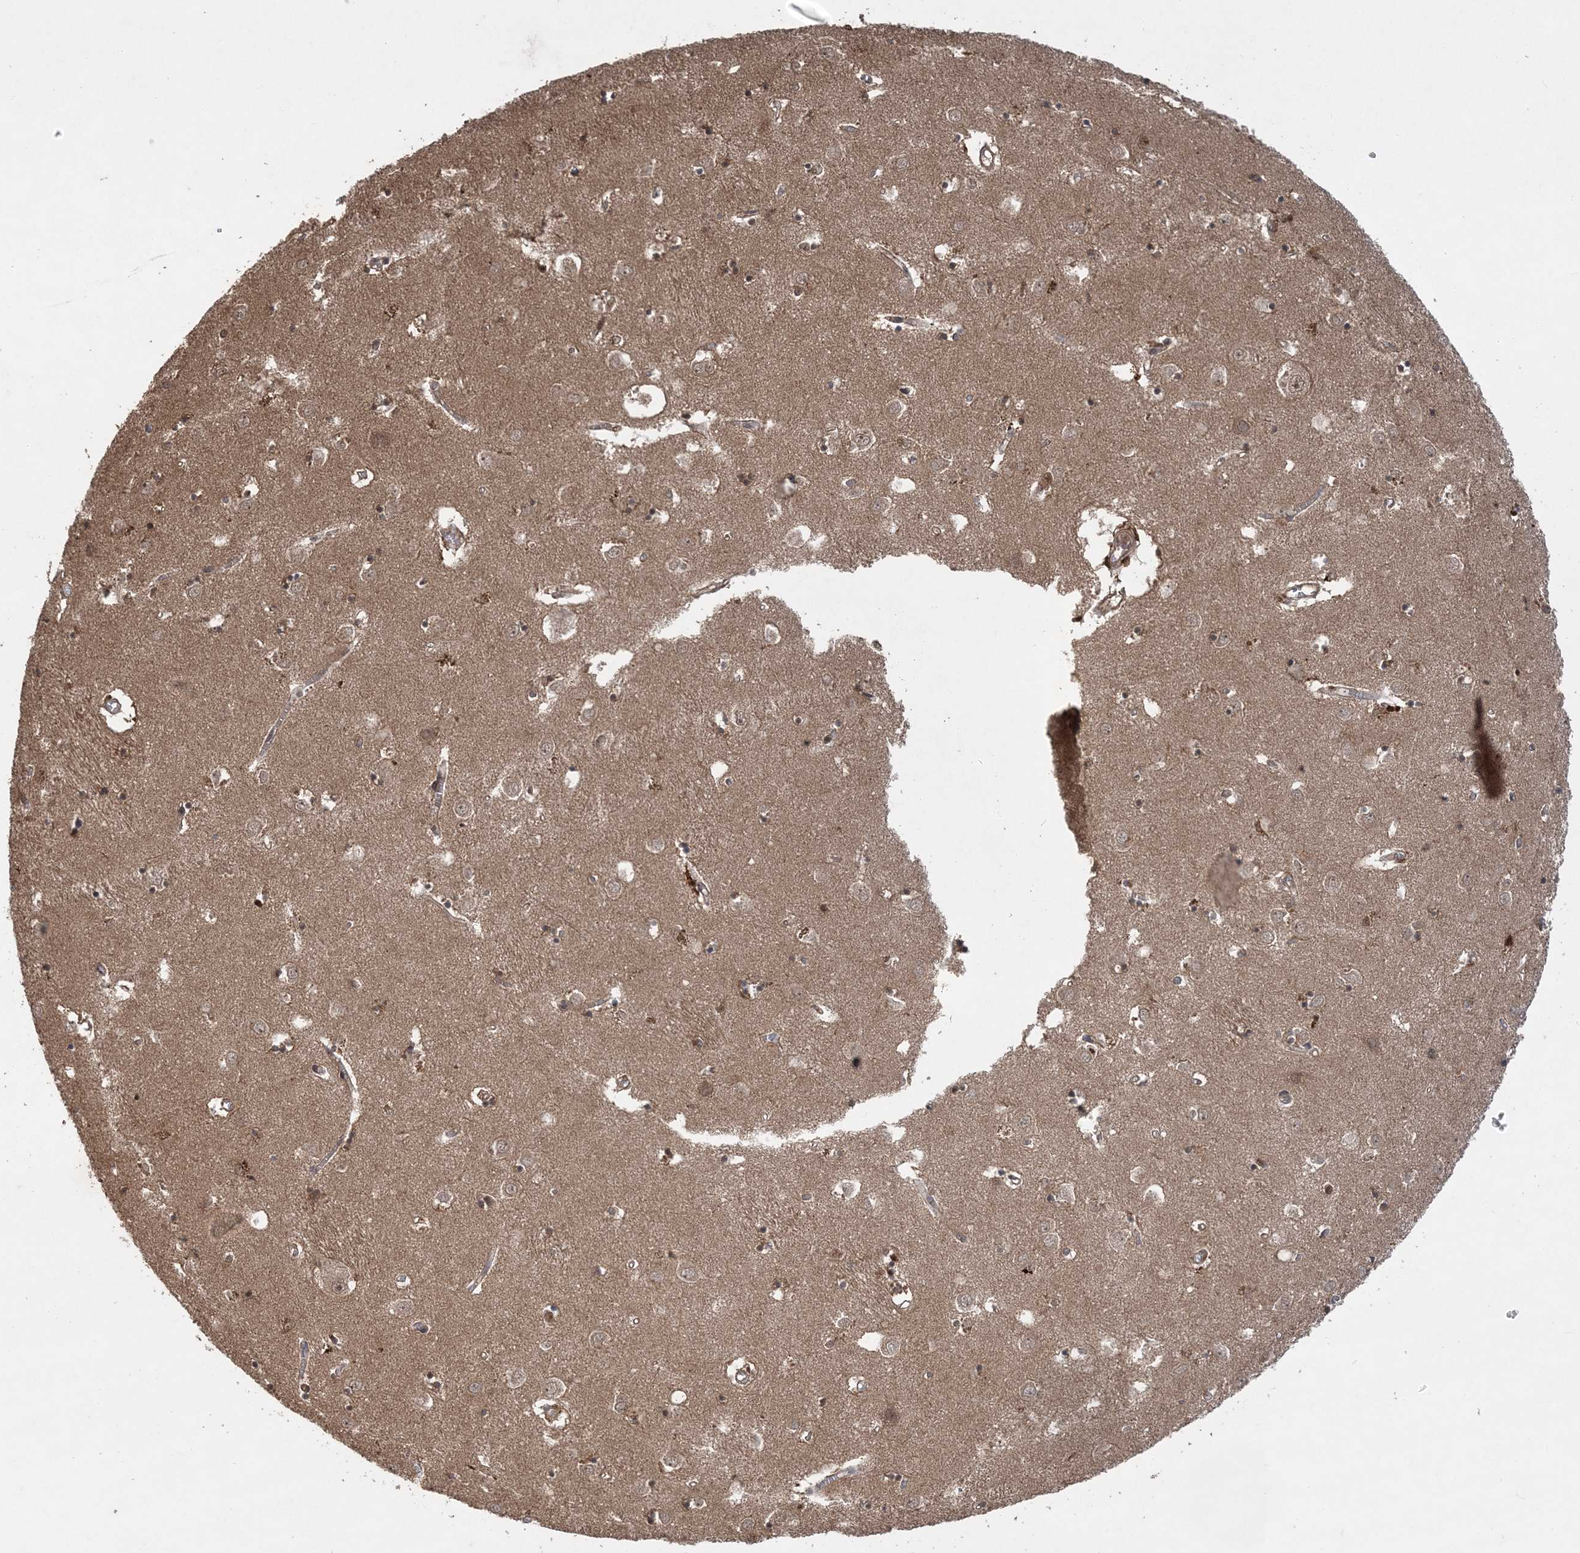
{"staining": {"intensity": "moderate", "quantity": "<25%", "location": "cytoplasmic/membranous"}, "tissue": "caudate", "cell_type": "Glial cells", "image_type": "normal", "snomed": [{"axis": "morphology", "description": "Normal tissue, NOS"}, {"axis": "topography", "description": "Lateral ventricle wall"}], "caption": "Immunohistochemistry image of unremarkable caudate: caudate stained using IHC displays low levels of moderate protein expression localized specifically in the cytoplasmic/membranous of glial cells, appearing as a cytoplasmic/membranous brown color.", "gene": "LACC1", "patient": {"sex": "male", "age": 70}}